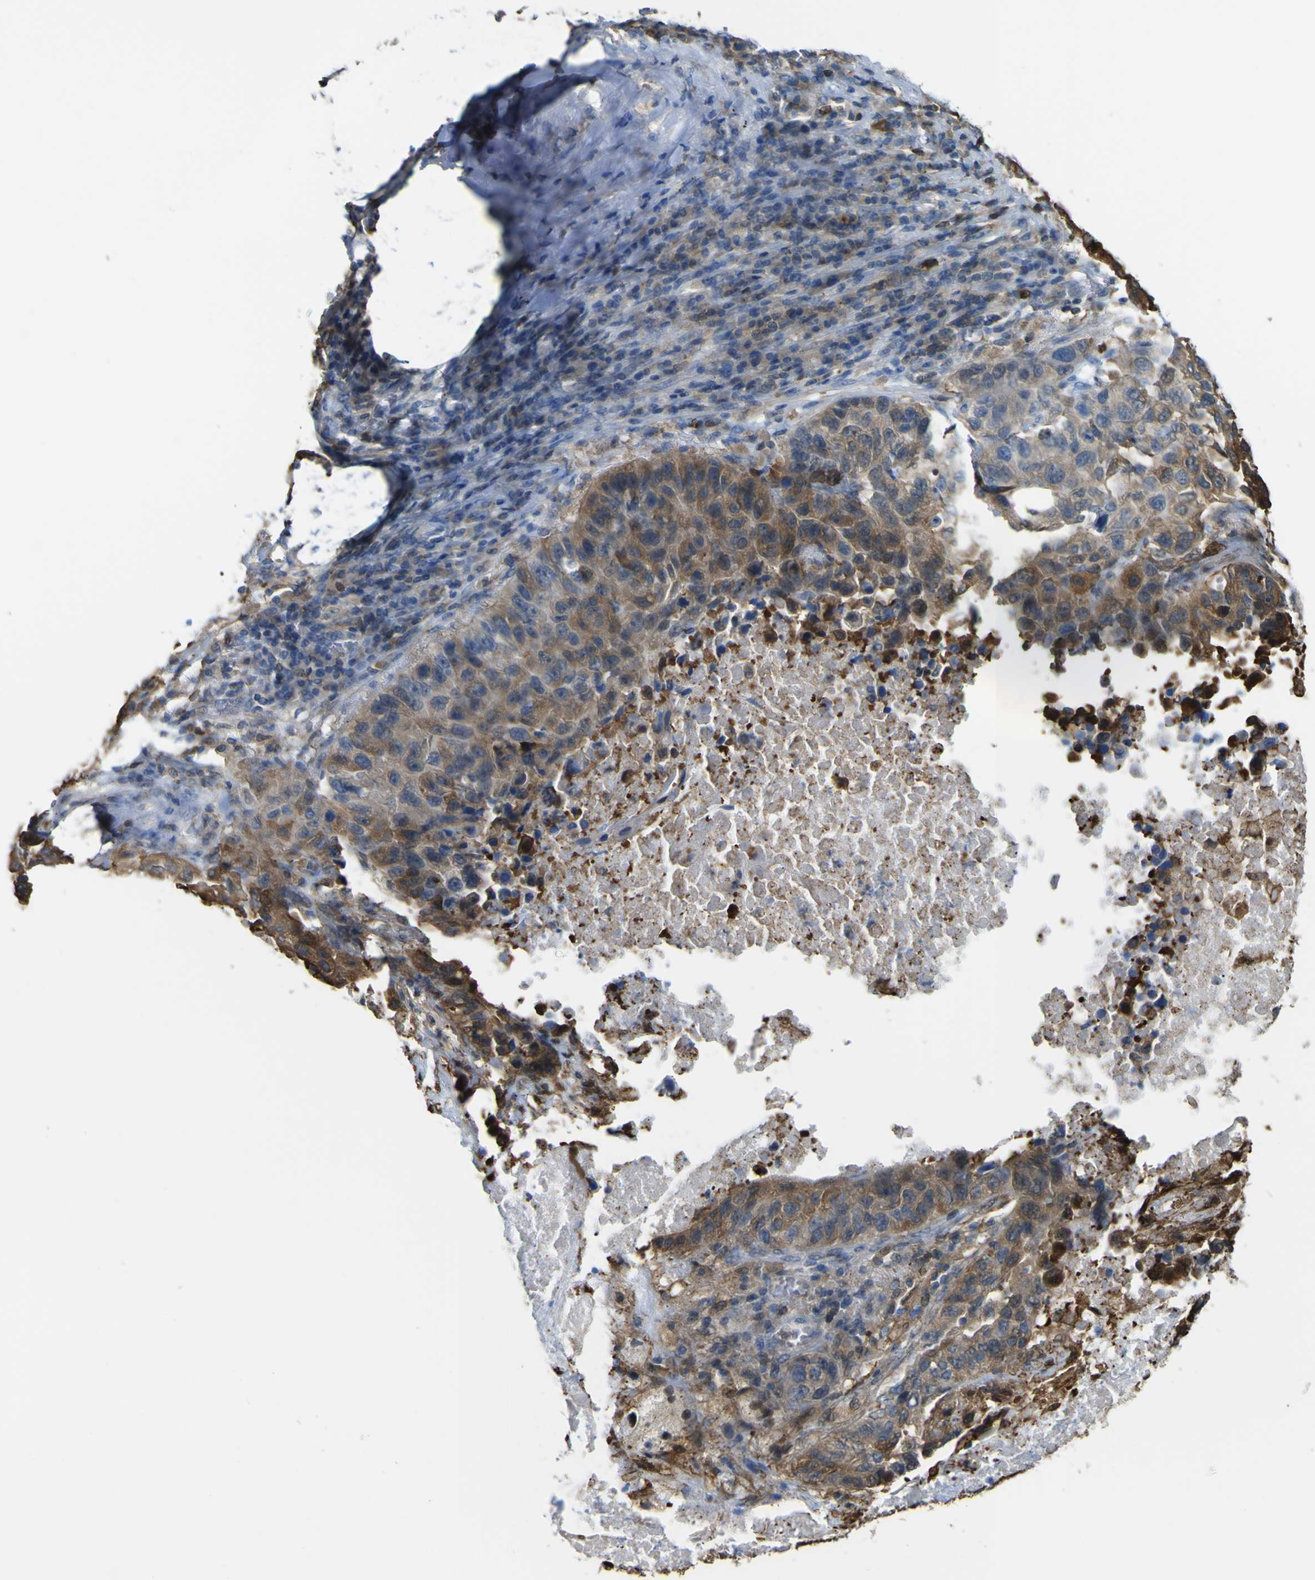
{"staining": {"intensity": "moderate", "quantity": ">75%", "location": "cytoplasmic/membranous"}, "tissue": "lung cancer", "cell_type": "Tumor cells", "image_type": "cancer", "snomed": [{"axis": "morphology", "description": "Squamous cell carcinoma, NOS"}, {"axis": "topography", "description": "Lung"}], "caption": "This is a photomicrograph of immunohistochemistry staining of lung squamous cell carcinoma, which shows moderate staining in the cytoplasmic/membranous of tumor cells.", "gene": "ABHD3", "patient": {"sex": "male", "age": 57}}